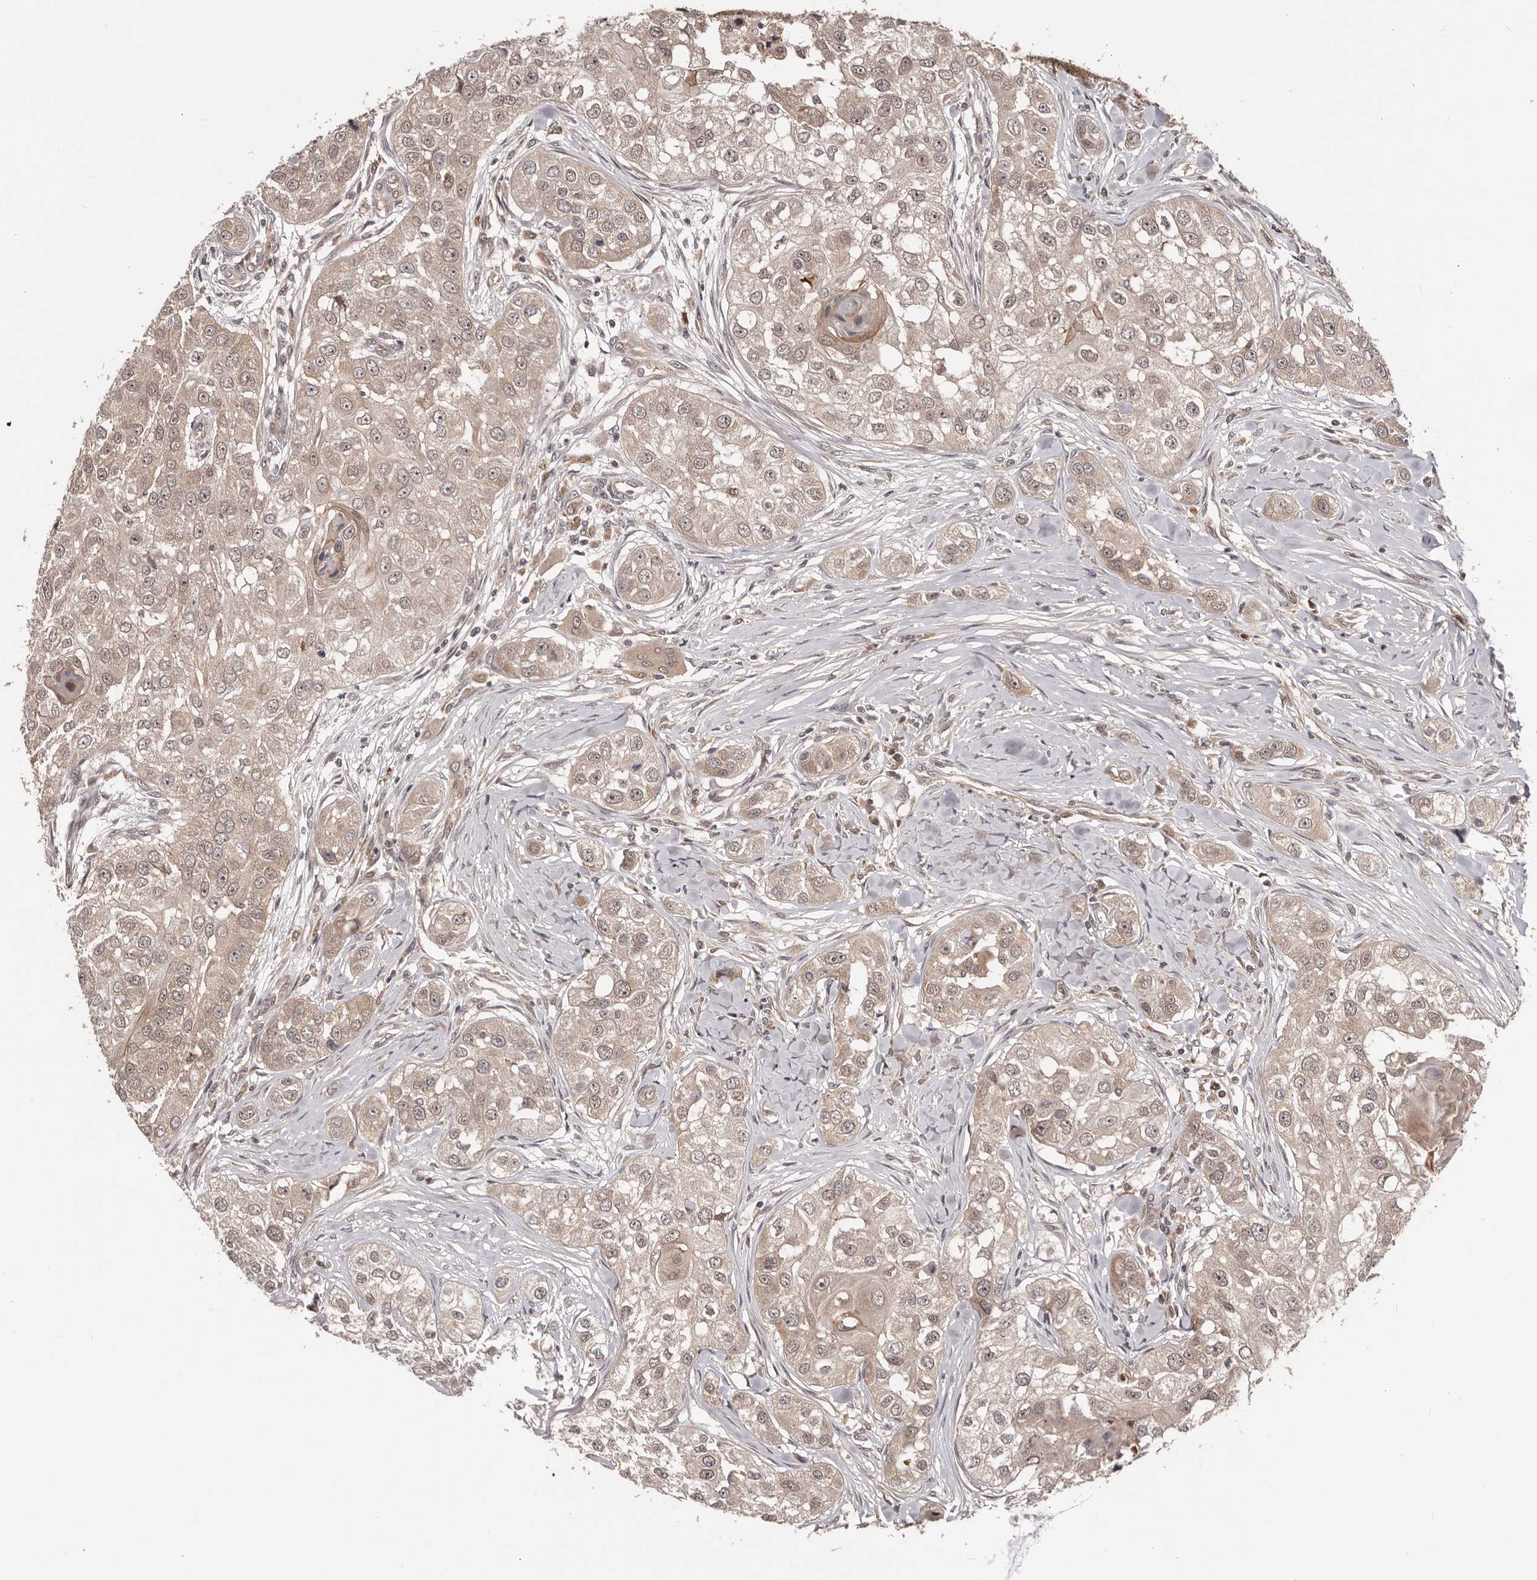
{"staining": {"intensity": "weak", "quantity": ">75%", "location": "cytoplasmic/membranous"}, "tissue": "head and neck cancer", "cell_type": "Tumor cells", "image_type": "cancer", "snomed": [{"axis": "morphology", "description": "Normal tissue, NOS"}, {"axis": "morphology", "description": "Squamous cell carcinoma, NOS"}, {"axis": "topography", "description": "Skeletal muscle"}, {"axis": "topography", "description": "Head-Neck"}], "caption": "Tumor cells demonstrate weak cytoplasmic/membranous positivity in about >75% of cells in head and neck squamous cell carcinoma.", "gene": "MDP1", "patient": {"sex": "male", "age": 51}}